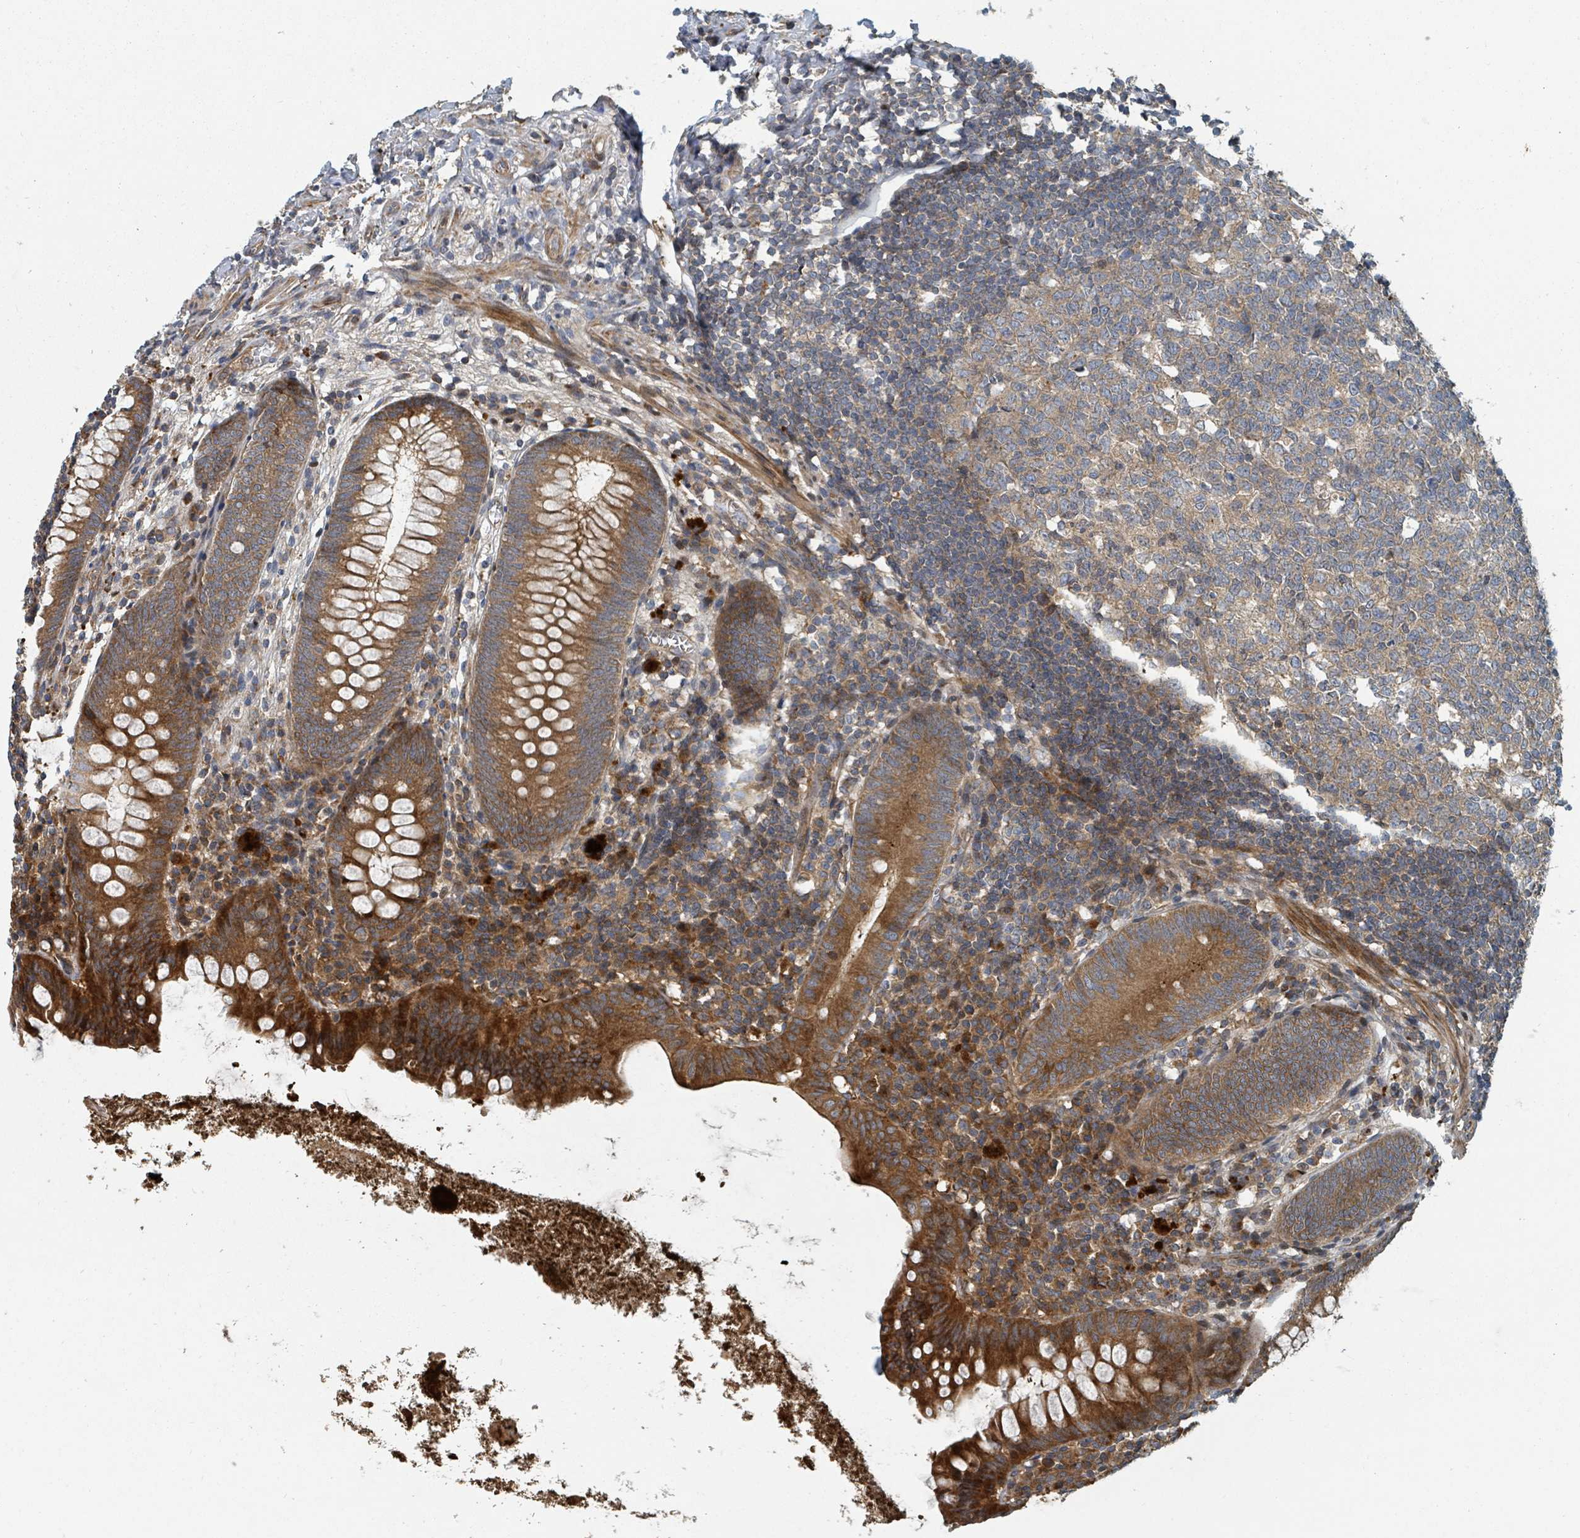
{"staining": {"intensity": "strong", "quantity": ">75%", "location": "cytoplasmic/membranous"}, "tissue": "appendix", "cell_type": "Glandular cells", "image_type": "normal", "snomed": [{"axis": "morphology", "description": "Normal tissue, NOS"}, {"axis": "topography", "description": "Appendix"}], "caption": "Immunohistochemistry staining of normal appendix, which exhibits high levels of strong cytoplasmic/membranous positivity in approximately >75% of glandular cells indicating strong cytoplasmic/membranous protein expression. The staining was performed using DAB (brown) for protein detection and nuclei were counterstained in hematoxylin (blue).", "gene": "DPM1", "patient": {"sex": "female", "age": 51}}